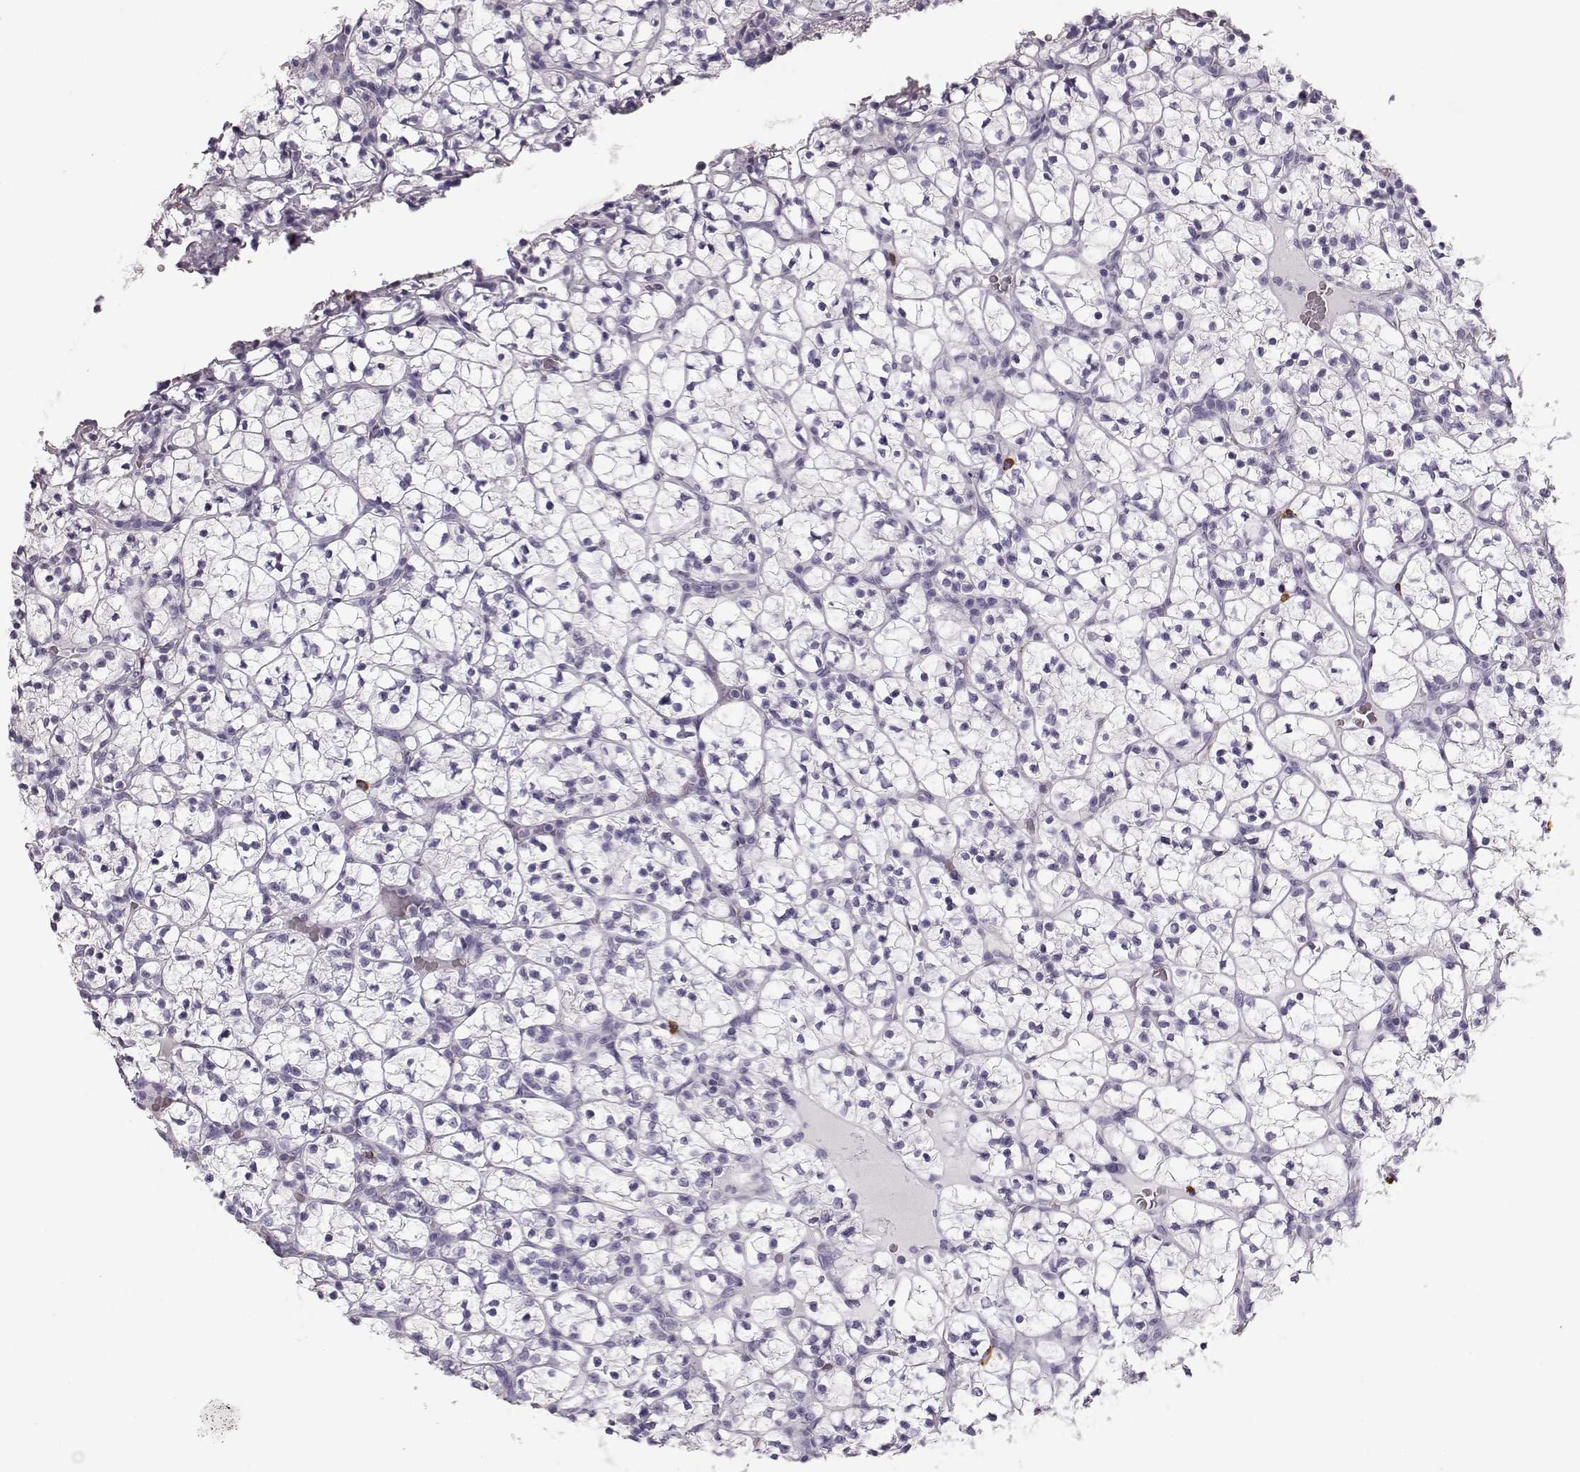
{"staining": {"intensity": "negative", "quantity": "none", "location": "none"}, "tissue": "renal cancer", "cell_type": "Tumor cells", "image_type": "cancer", "snomed": [{"axis": "morphology", "description": "Adenocarcinoma, NOS"}, {"axis": "topography", "description": "Kidney"}], "caption": "Tumor cells are negative for brown protein staining in renal cancer. (Stains: DAB (3,3'-diaminobenzidine) immunohistochemistry with hematoxylin counter stain, Microscopy: brightfield microscopy at high magnification).", "gene": "NPTXR", "patient": {"sex": "female", "age": 89}}